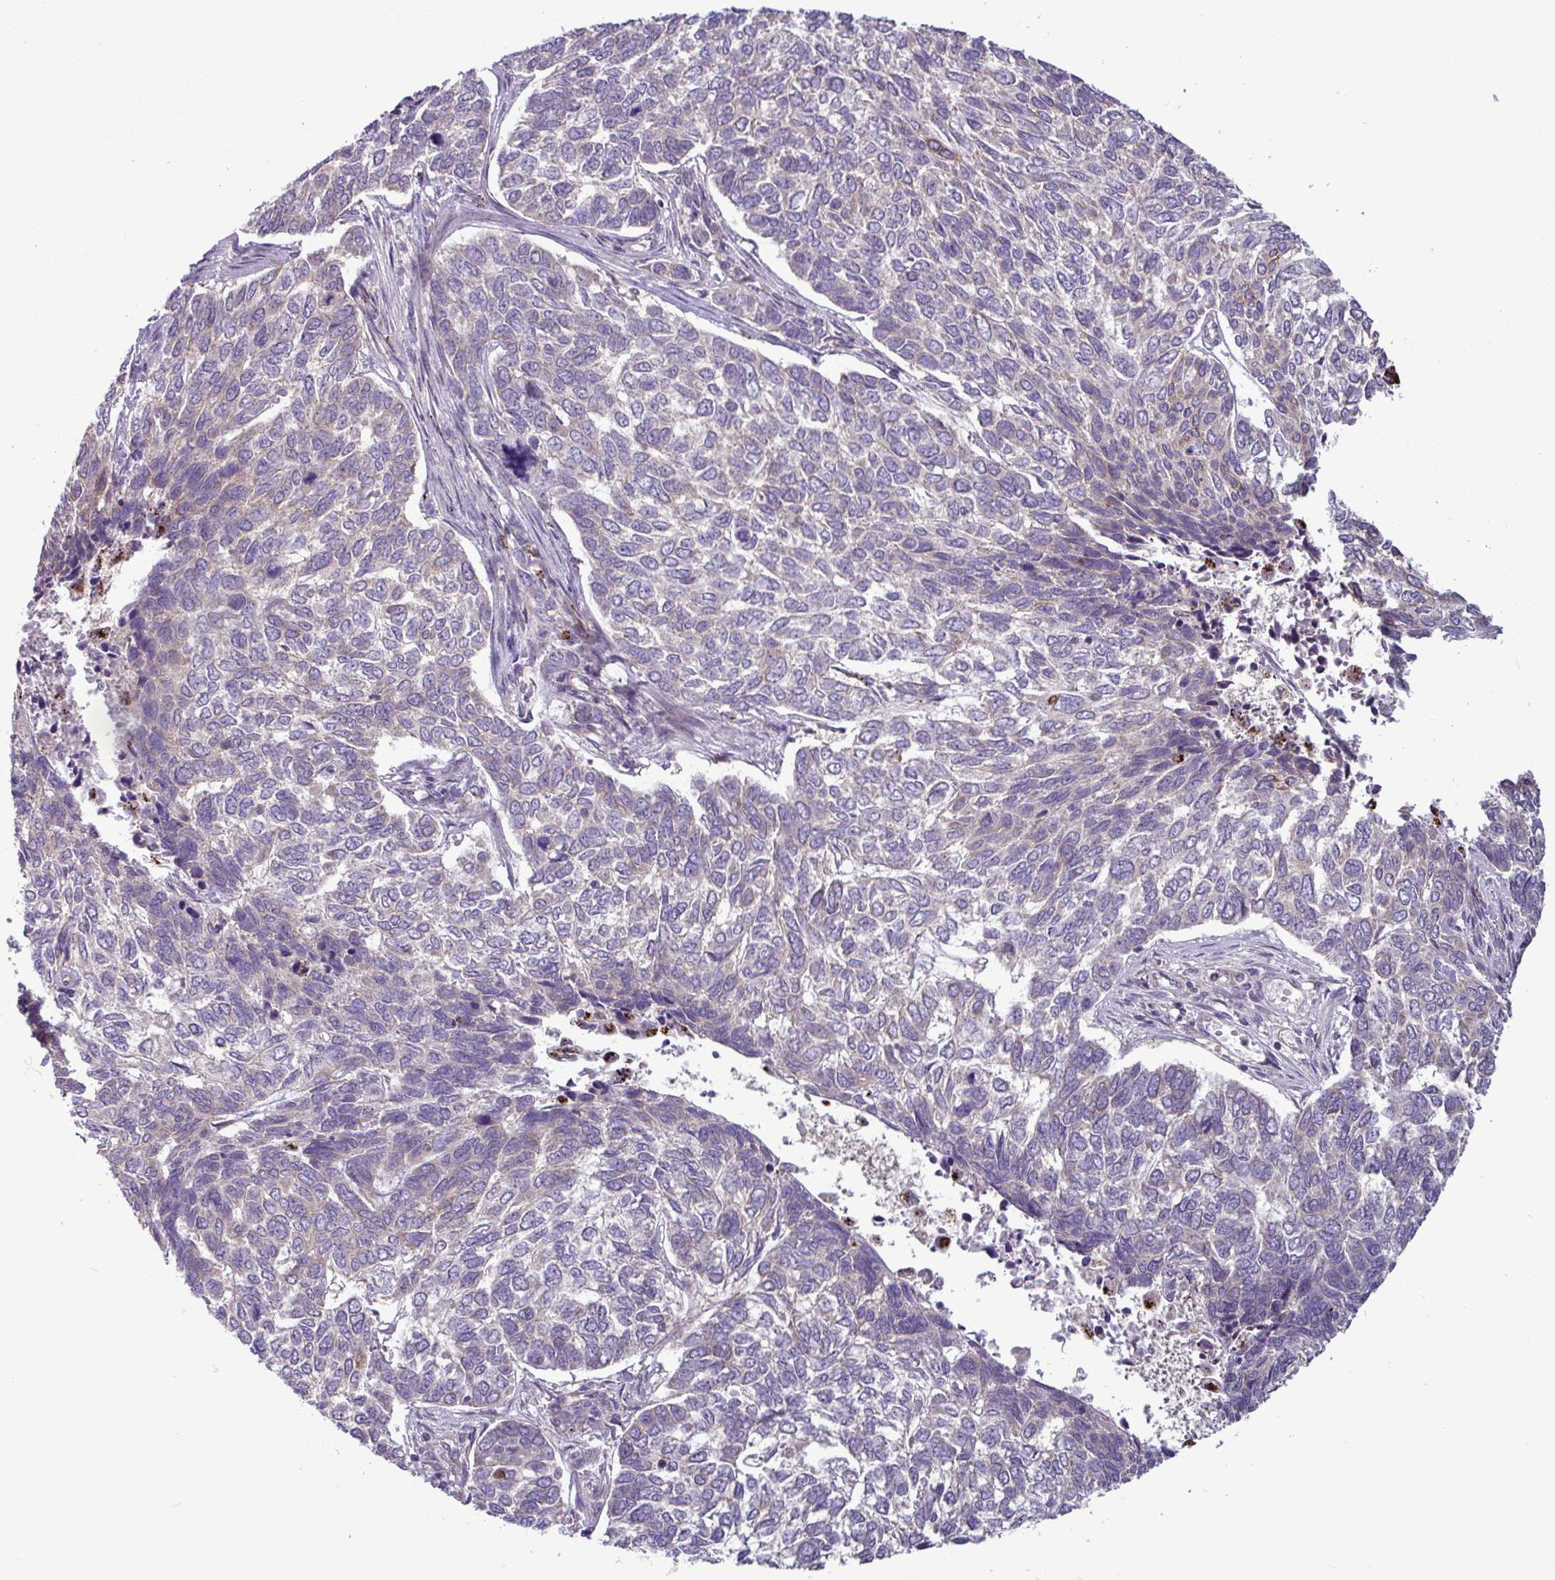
{"staining": {"intensity": "negative", "quantity": "none", "location": "none"}, "tissue": "skin cancer", "cell_type": "Tumor cells", "image_type": "cancer", "snomed": [{"axis": "morphology", "description": "Basal cell carcinoma"}, {"axis": "topography", "description": "Skin"}], "caption": "High power microscopy histopathology image of an IHC histopathology image of skin cancer, revealing no significant expression in tumor cells.", "gene": "GLTP", "patient": {"sex": "female", "age": 65}}